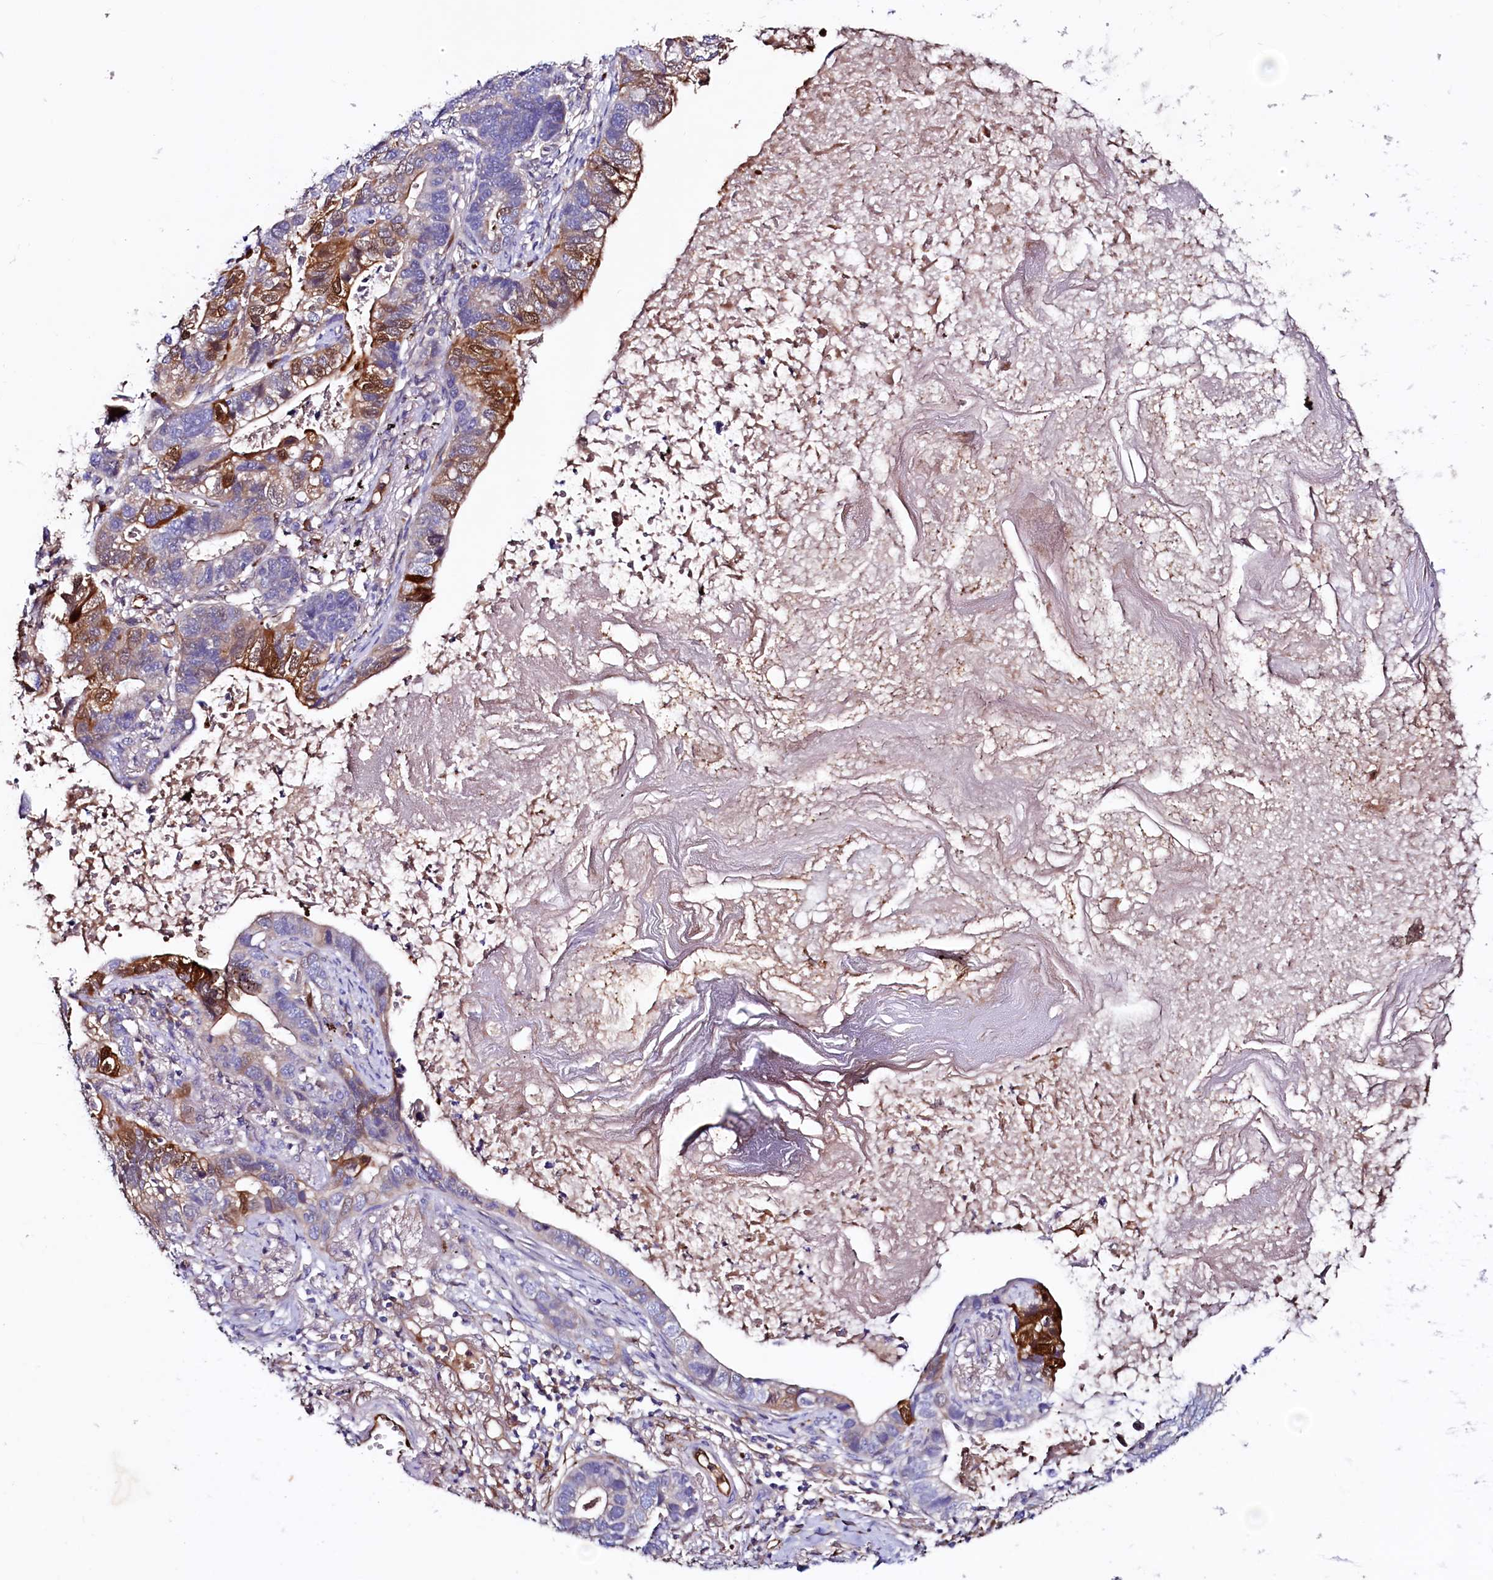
{"staining": {"intensity": "strong", "quantity": "<25%", "location": "cytoplasmic/membranous"}, "tissue": "lung cancer", "cell_type": "Tumor cells", "image_type": "cancer", "snomed": [{"axis": "morphology", "description": "Adenocarcinoma, NOS"}, {"axis": "topography", "description": "Lung"}], "caption": "Immunohistochemistry staining of lung cancer, which shows medium levels of strong cytoplasmic/membranous expression in about <25% of tumor cells indicating strong cytoplasmic/membranous protein expression. The staining was performed using DAB (brown) for protein detection and nuclei were counterstained in hematoxylin (blue).", "gene": "IL17RD", "patient": {"sex": "male", "age": 67}}